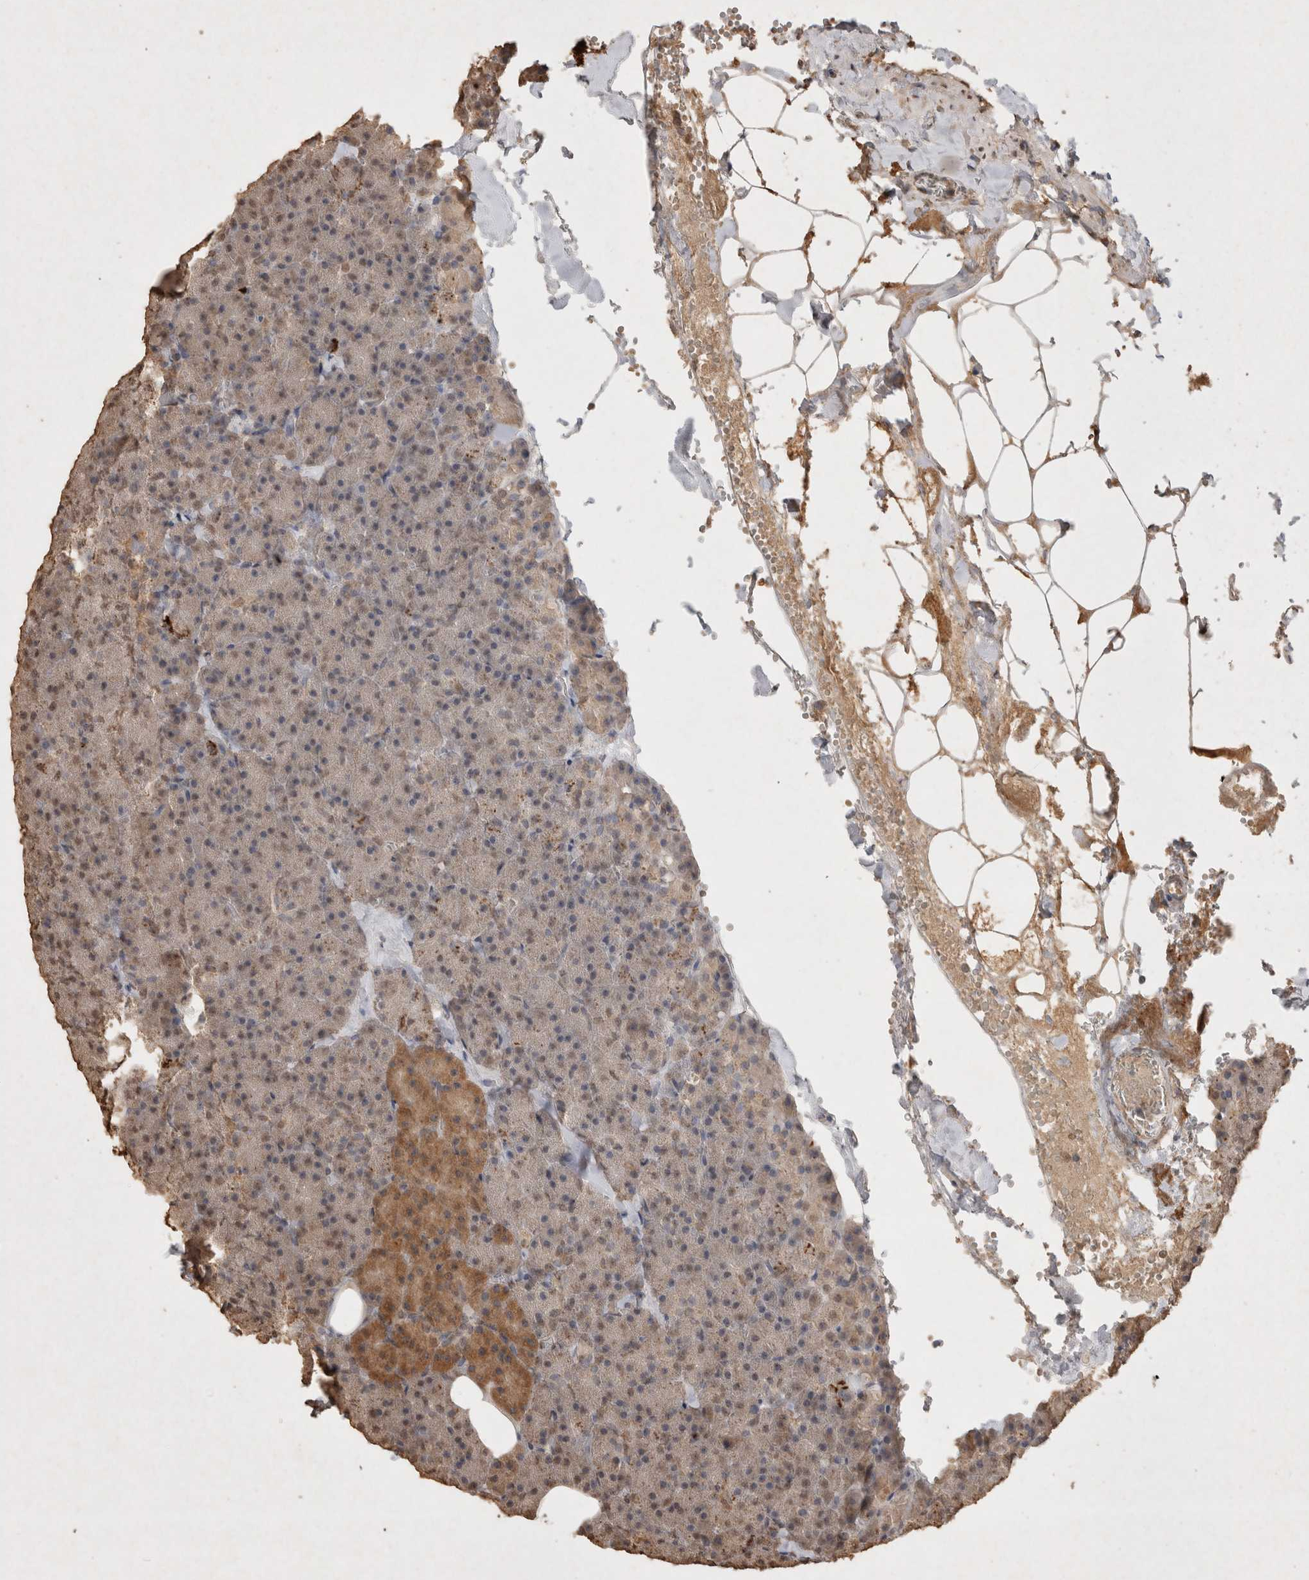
{"staining": {"intensity": "moderate", "quantity": "25%-75%", "location": "cytoplasmic/membranous,nuclear"}, "tissue": "pancreas", "cell_type": "Exocrine glandular cells", "image_type": "normal", "snomed": [{"axis": "morphology", "description": "Normal tissue, NOS"}, {"axis": "morphology", "description": "Carcinoid, malignant, NOS"}, {"axis": "topography", "description": "Pancreas"}], "caption": "Immunohistochemistry photomicrograph of normal human pancreas stained for a protein (brown), which demonstrates medium levels of moderate cytoplasmic/membranous,nuclear expression in about 25%-75% of exocrine glandular cells.", "gene": "MLX", "patient": {"sex": "female", "age": 35}}